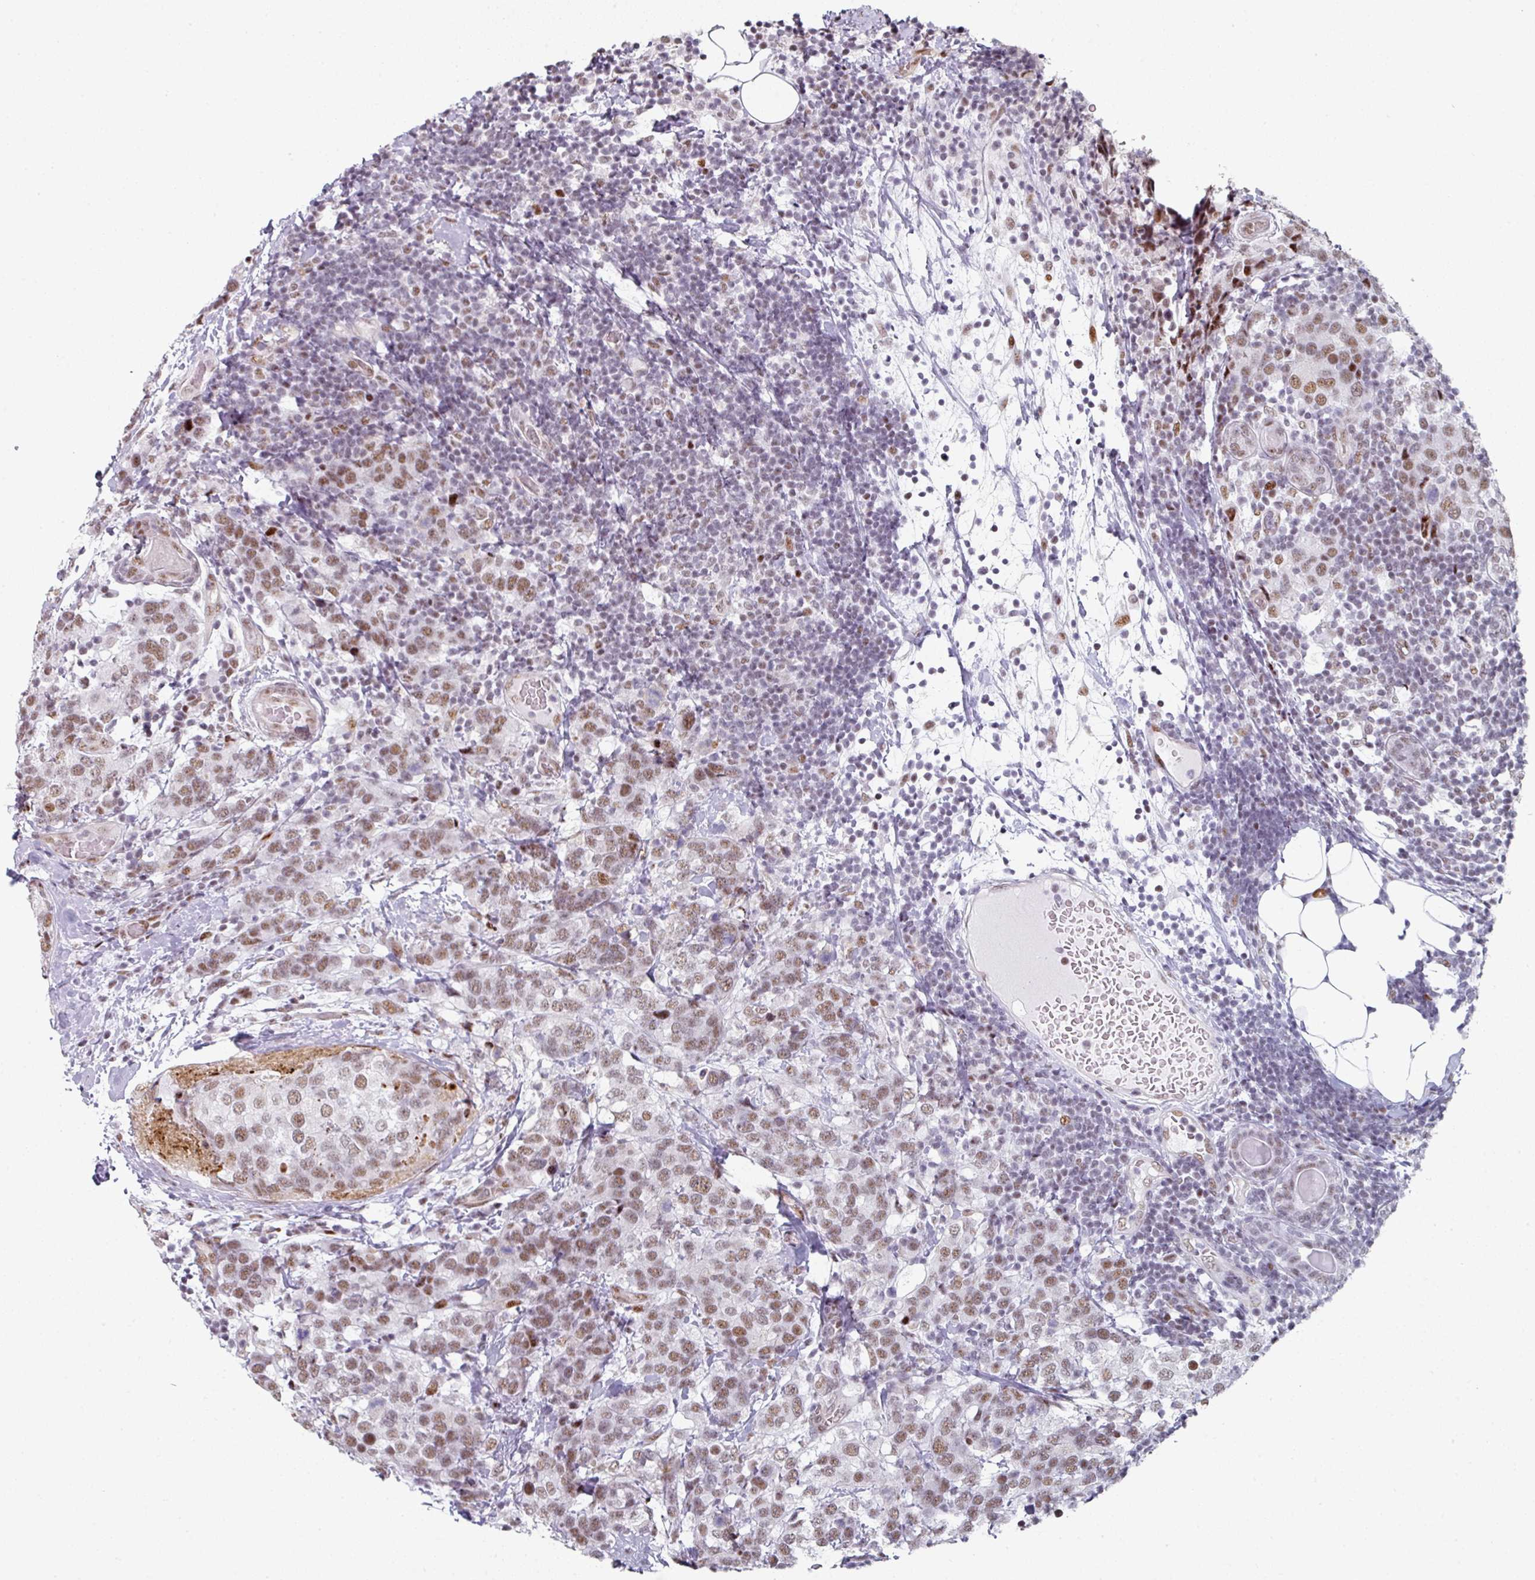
{"staining": {"intensity": "moderate", "quantity": ">75%", "location": "nuclear"}, "tissue": "breast cancer", "cell_type": "Tumor cells", "image_type": "cancer", "snomed": [{"axis": "morphology", "description": "Lobular carcinoma"}, {"axis": "topography", "description": "Breast"}], "caption": "The photomicrograph shows immunohistochemical staining of breast cancer. There is moderate nuclear positivity is present in about >75% of tumor cells. Immunohistochemistry stains the protein in brown and the nuclei are stained blue.", "gene": "SF3B5", "patient": {"sex": "female", "age": 59}}